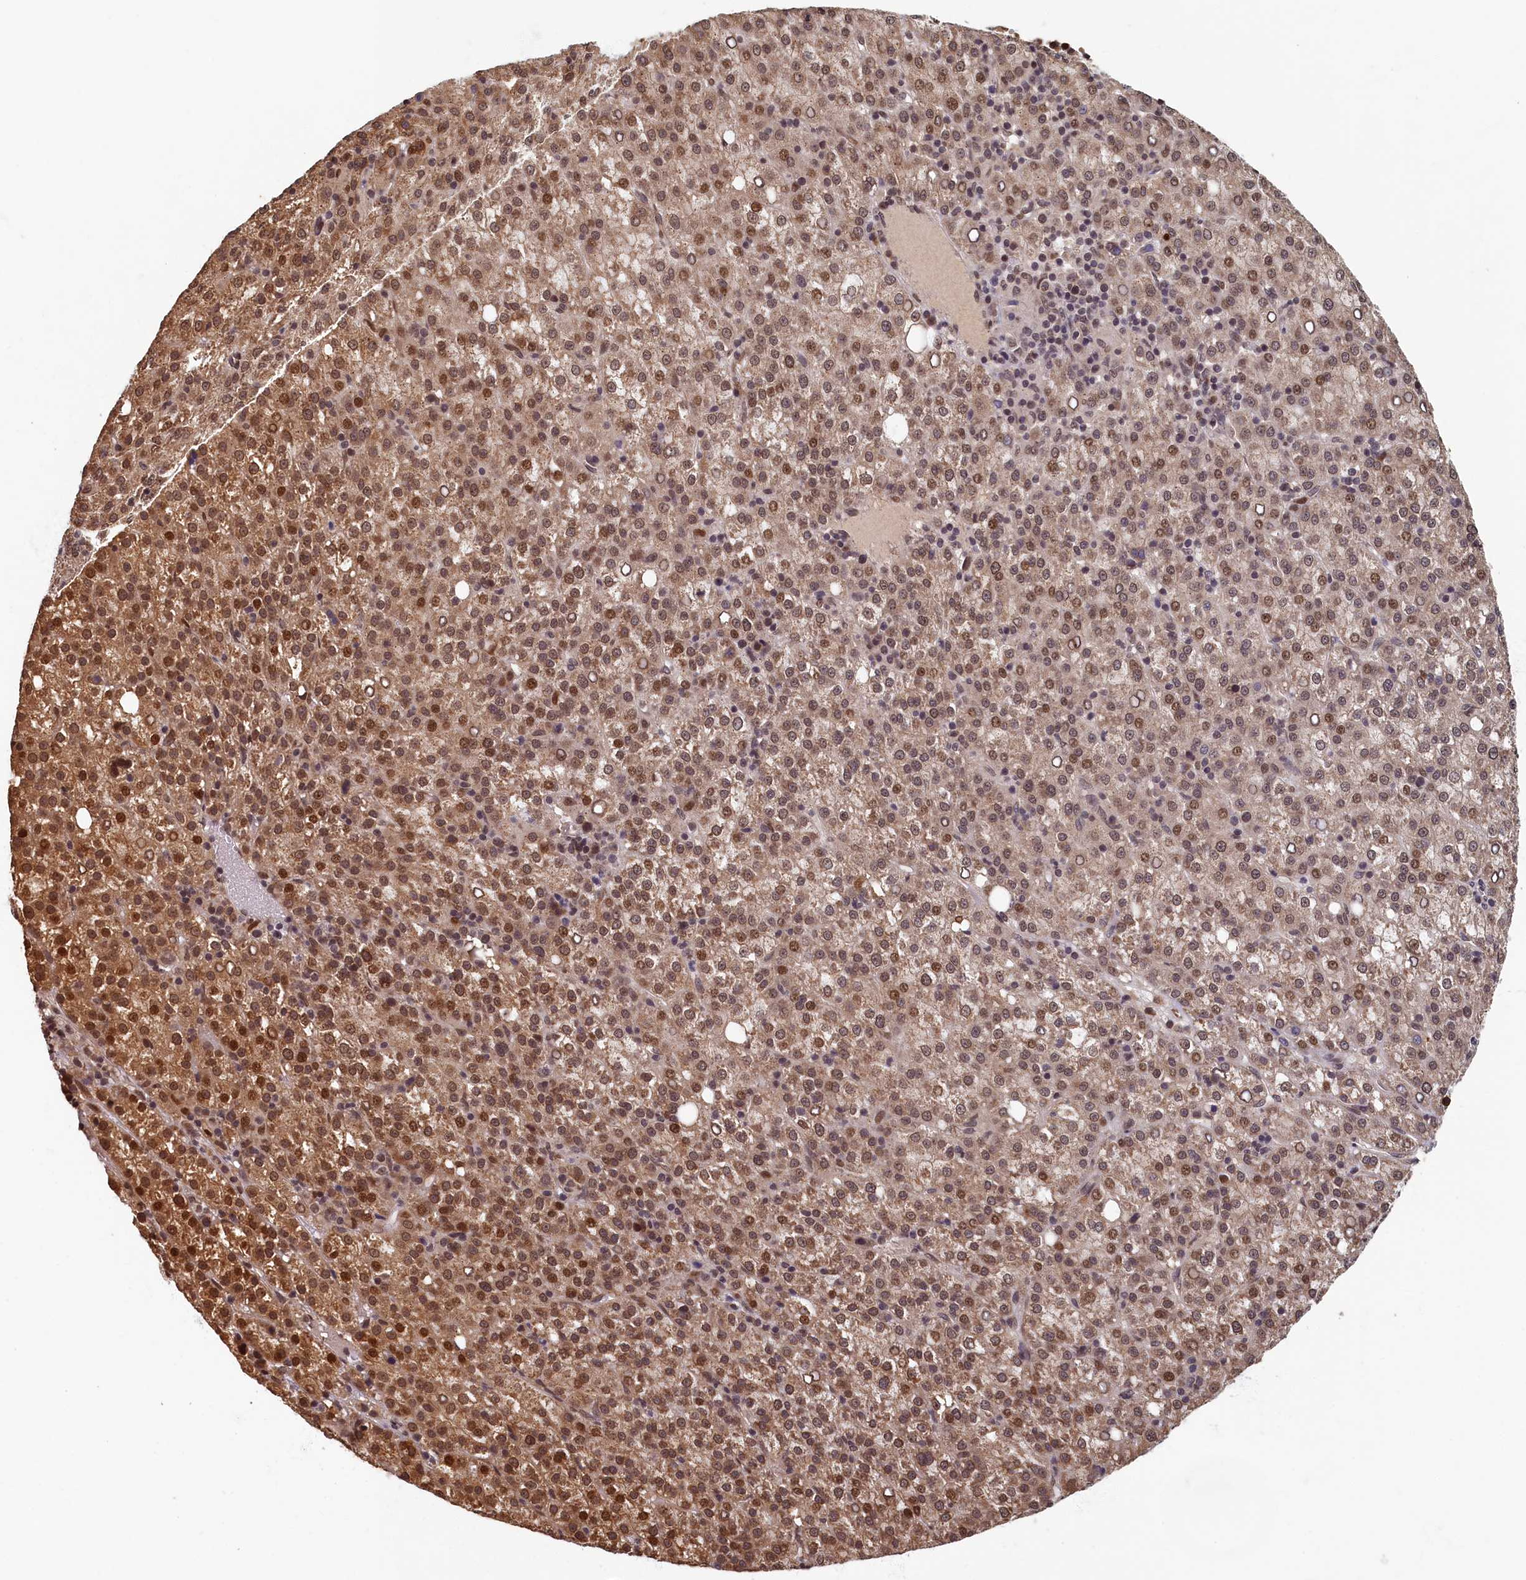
{"staining": {"intensity": "moderate", "quantity": ">75%", "location": "cytoplasmic/membranous,nuclear"}, "tissue": "liver cancer", "cell_type": "Tumor cells", "image_type": "cancer", "snomed": [{"axis": "morphology", "description": "Carcinoma, Hepatocellular, NOS"}, {"axis": "topography", "description": "Liver"}], "caption": "Protein analysis of liver cancer tissue displays moderate cytoplasmic/membranous and nuclear staining in approximately >75% of tumor cells. The staining was performed using DAB to visualize the protein expression in brown, while the nuclei were stained in blue with hematoxylin (Magnification: 20x).", "gene": "CKAP2L", "patient": {"sex": "female", "age": 58}}